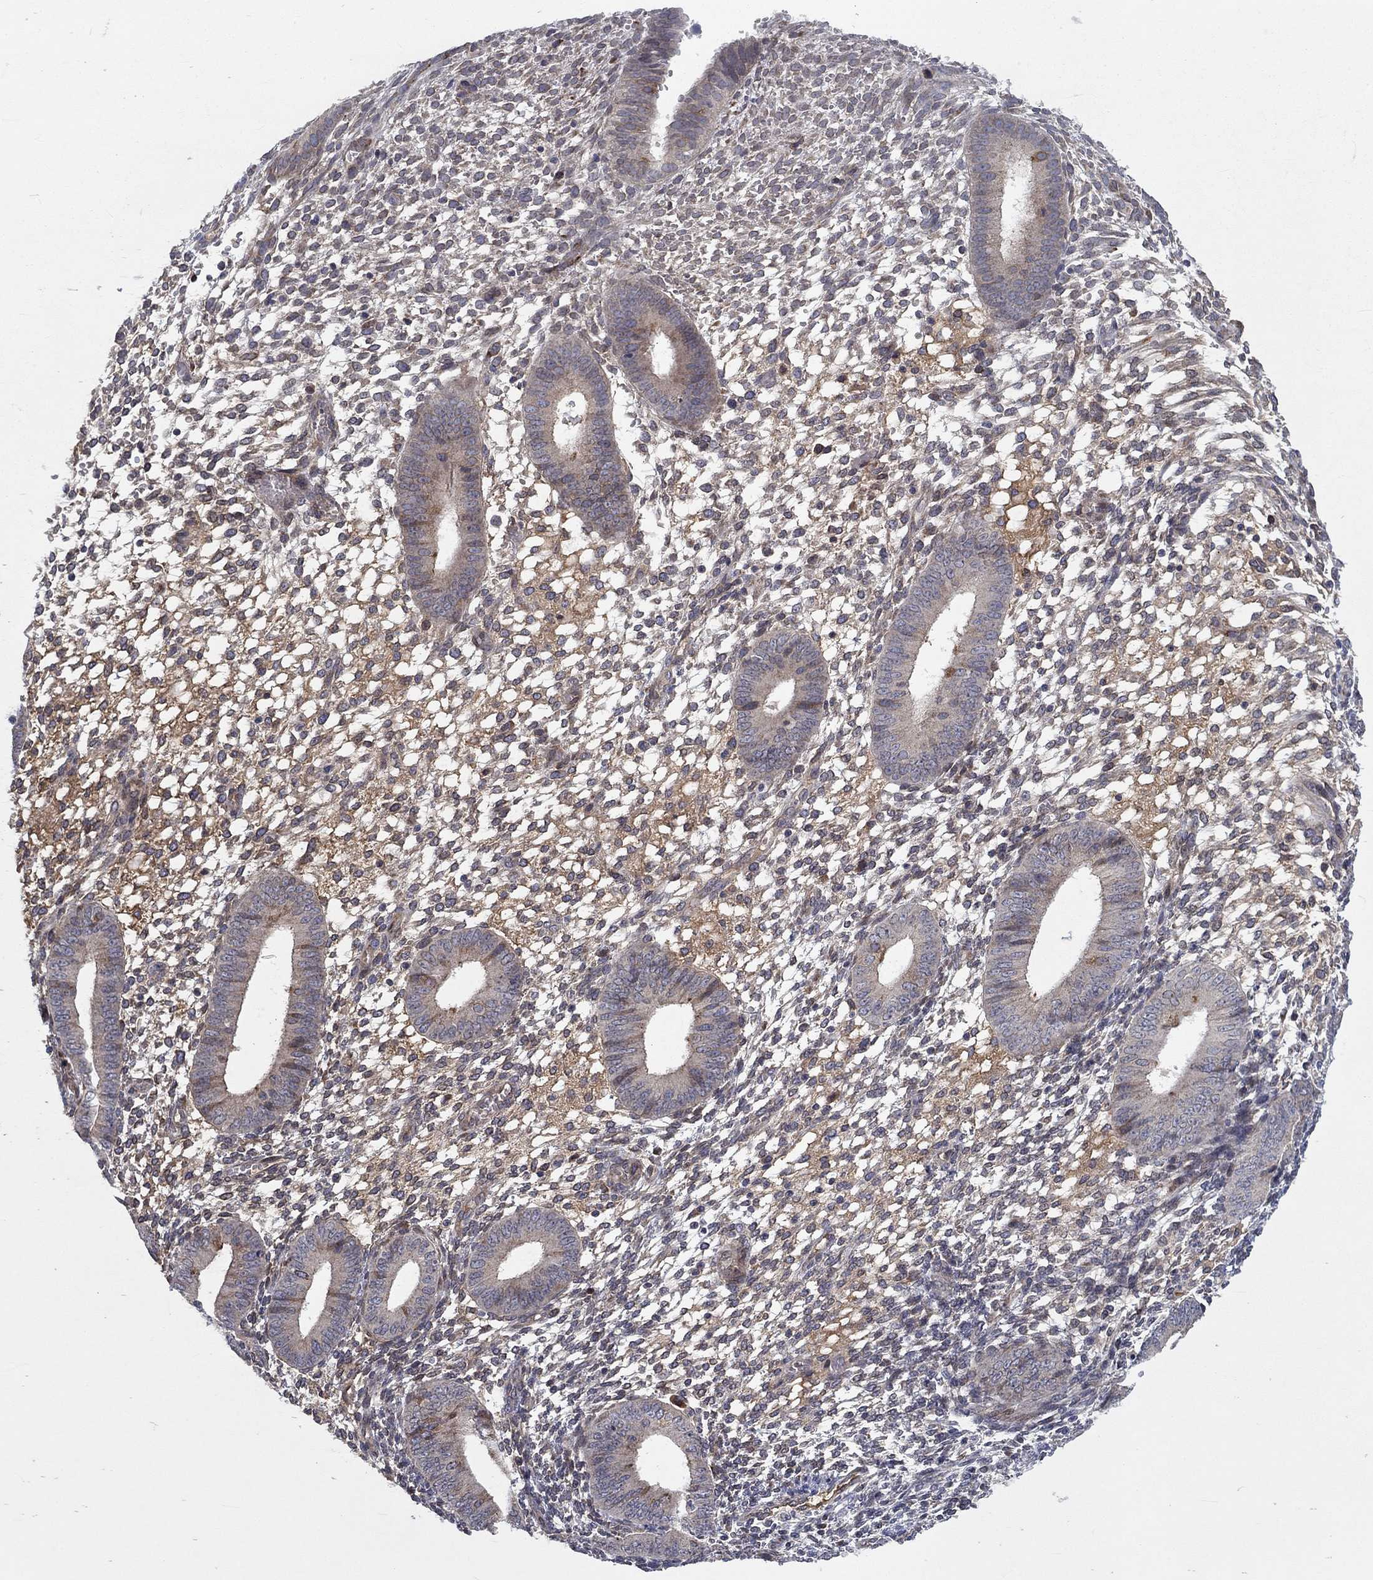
{"staining": {"intensity": "negative", "quantity": "none", "location": "none"}, "tissue": "endometrium", "cell_type": "Cells in endometrial stroma", "image_type": "normal", "snomed": [{"axis": "morphology", "description": "Normal tissue, NOS"}, {"axis": "topography", "description": "Endometrium"}], "caption": "This is an IHC image of normal human endometrium. There is no expression in cells in endometrial stroma.", "gene": "CETN3", "patient": {"sex": "female", "age": 39}}